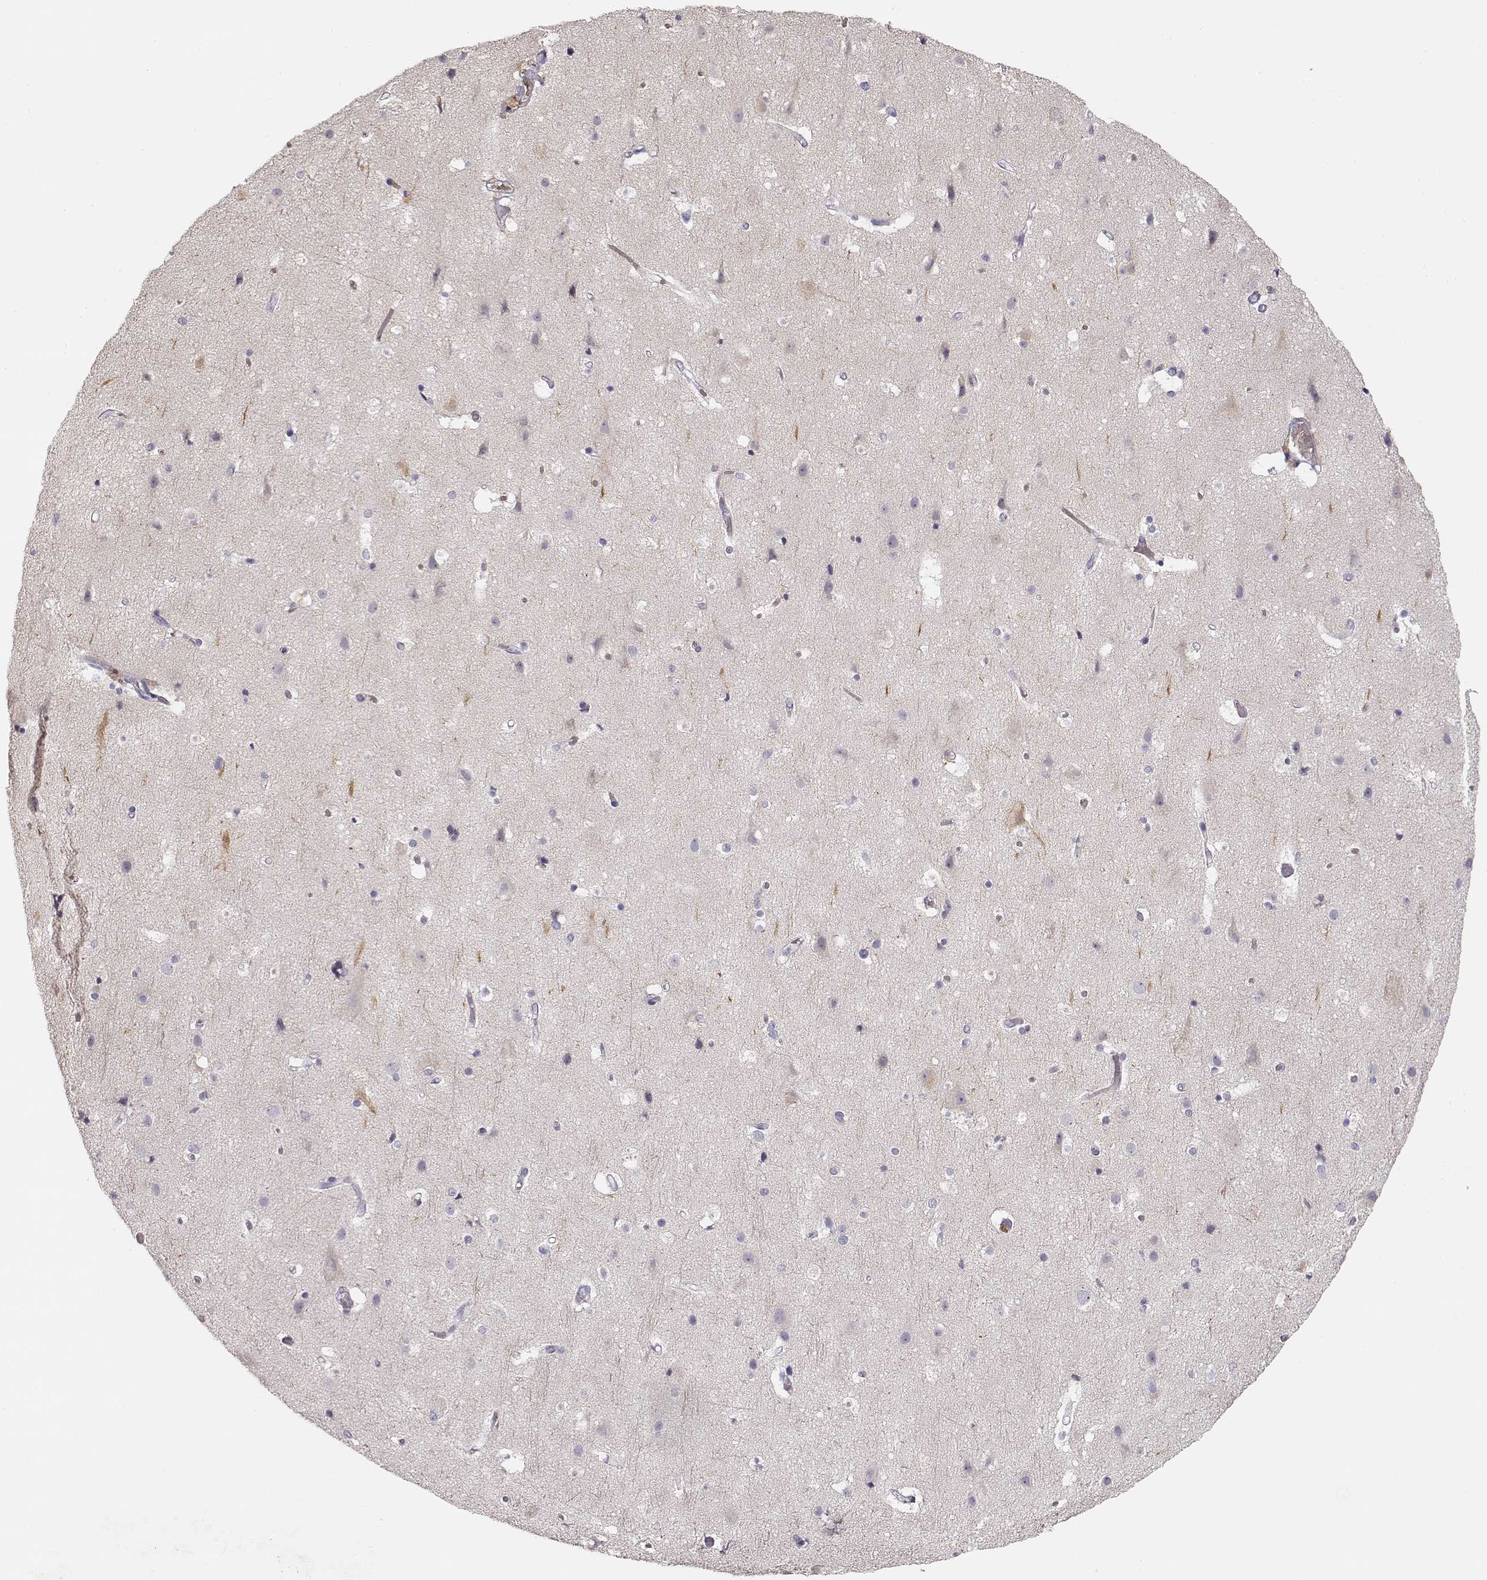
{"staining": {"intensity": "negative", "quantity": "none", "location": "none"}, "tissue": "cerebral cortex", "cell_type": "Endothelial cells", "image_type": "normal", "snomed": [{"axis": "morphology", "description": "Normal tissue, NOS"}, {"axis": "topography", "description": "Cerebral cortex"}], "caption": "A photomicrograph of cerebral cortex stained for a protein reveals no brown staining in endothelial cells.", "gene": "TTC26", "patient": {"sex": "female", "age": 52}}